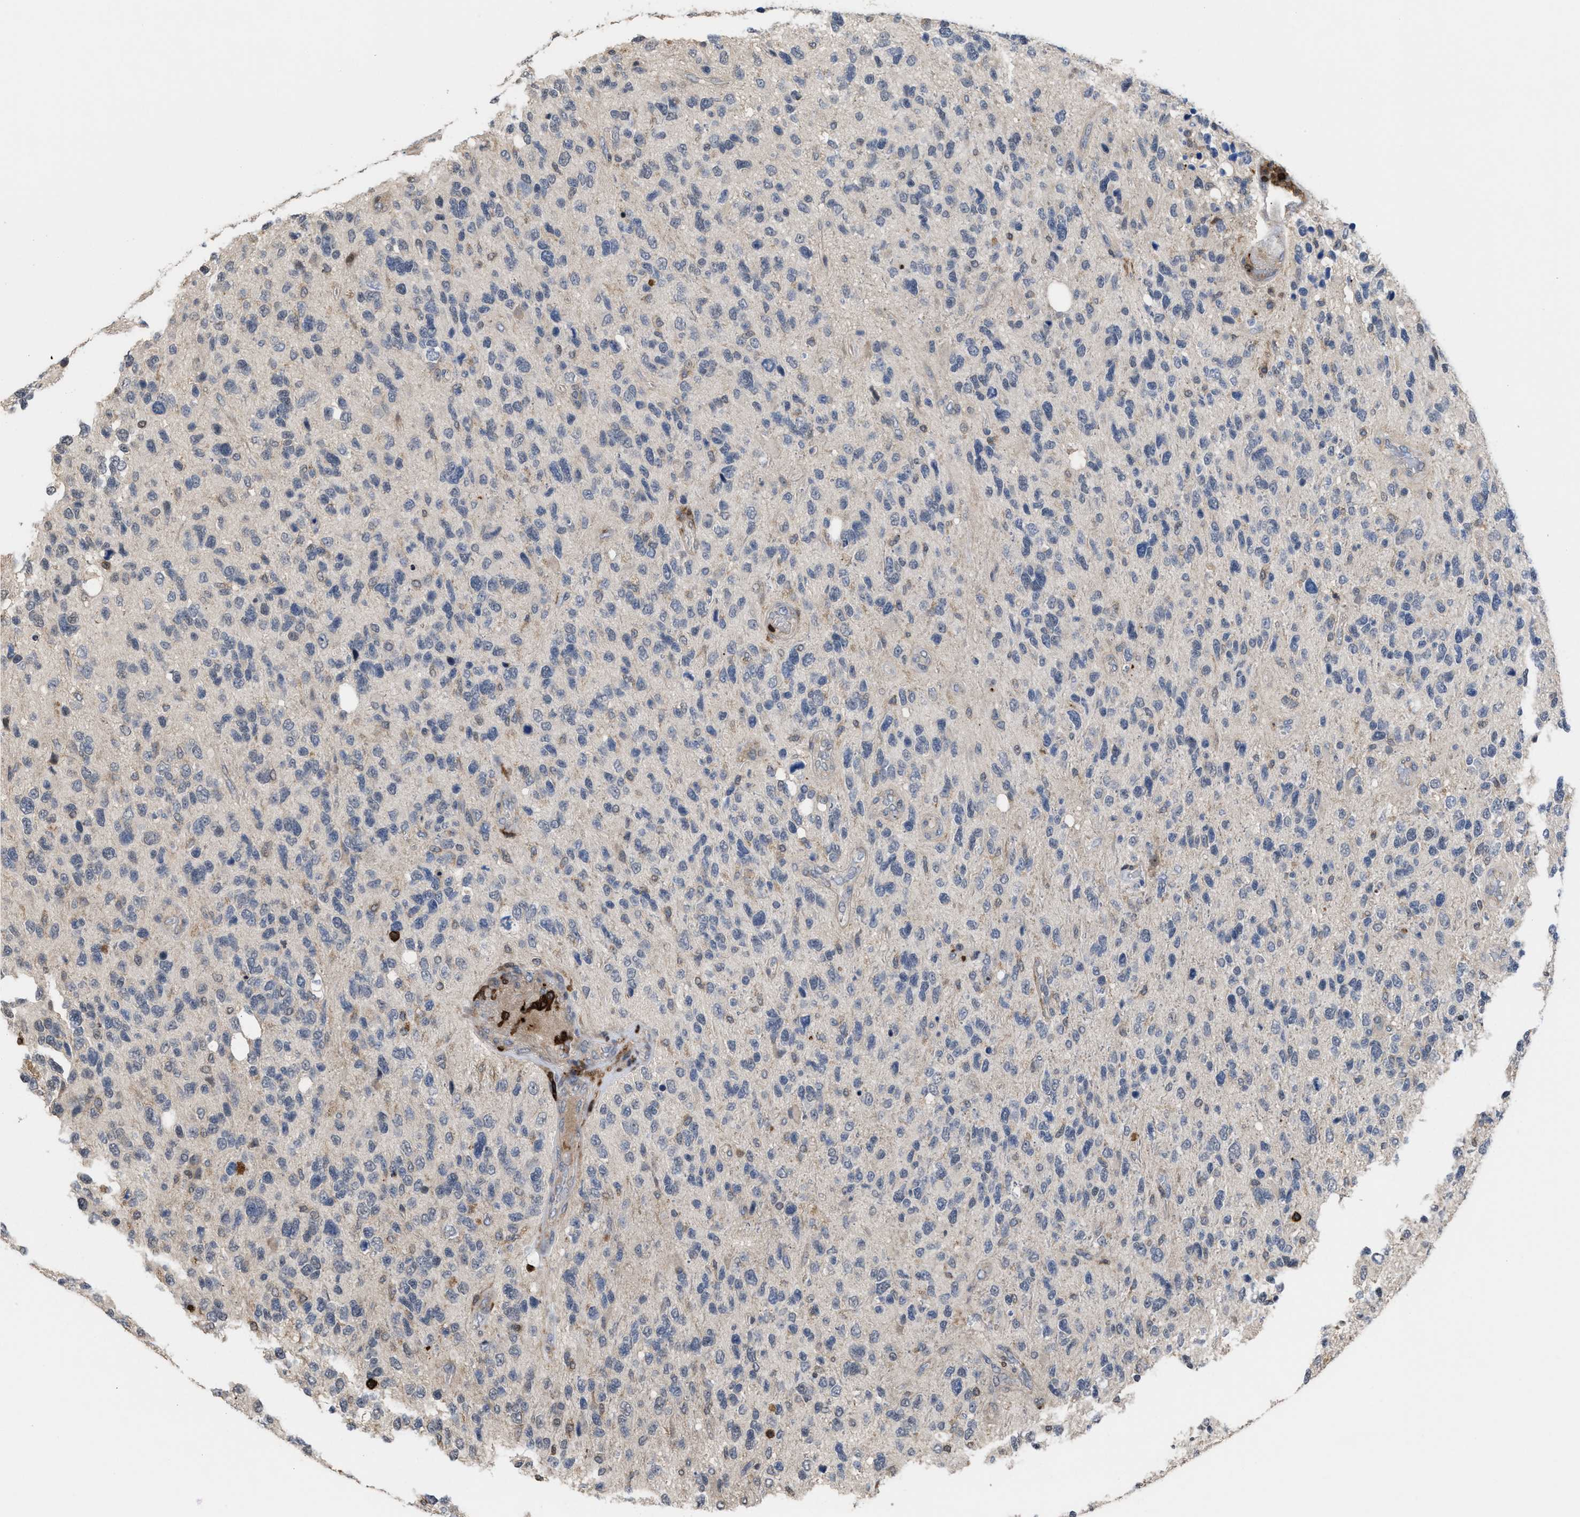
{"staining": {"intensity": "negative", "quantity": "none", "location": "none"}, "tissue": "glioma", "cell_type": "Tumor cells", "image_type": "cancer", "snomed": [{"axis": "morphology", "description": "Glioma, malignant, High grade"}, {"axis": "topography", "description": "Brain"}], "caption": "Immunohistochemistry micrograph of neoplastic tissue: malignant glioma (high-grade) stained with DAB reveals no significant protein positivity in tumor cells. (Immunohistochemistry, brightfield microscopy, high magnification).", "gene": "PTPRE", "patient": {"sex": "female", "age": 58}}